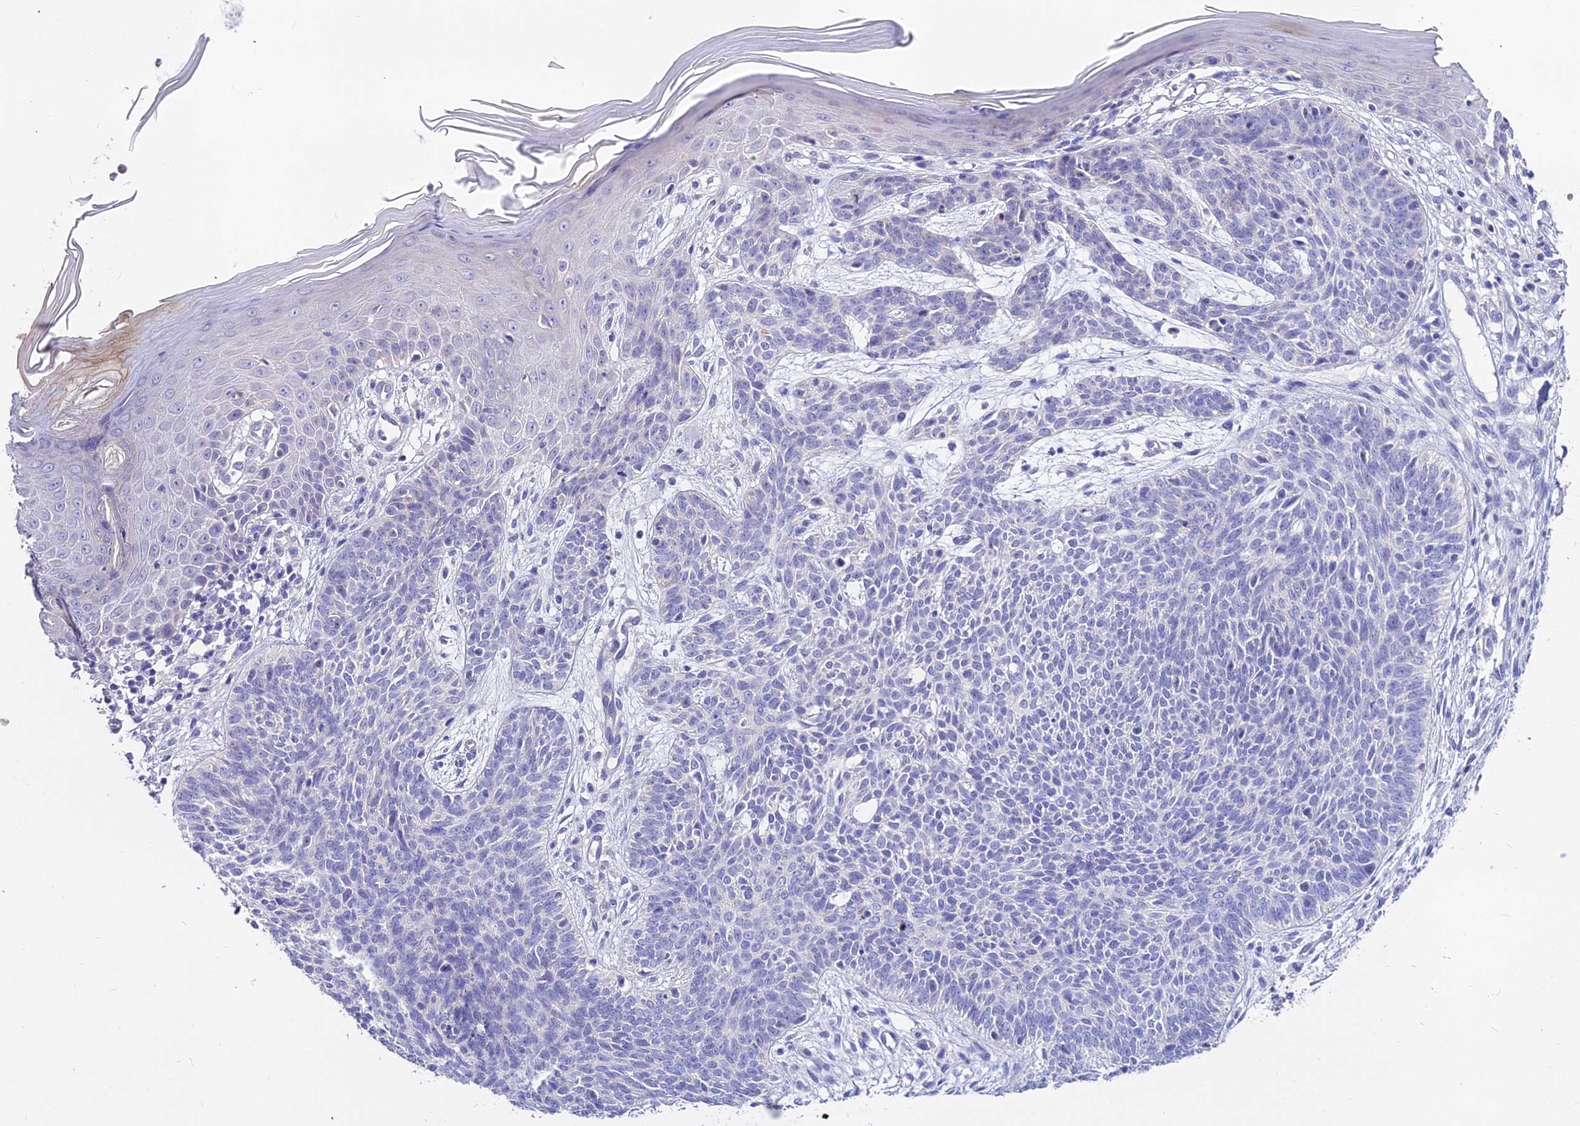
{"staining": {"intensity": "negative", "quantity": "none", "location": "none"}, "tissue": "skin cancer", "cell_type": "Tumor cells", "image_type": "cancer", "snomed": [{"axis": "morphology", "description": "Basal cell carcinoma"}, {"axis": "topography", "description": "Skin"}], "caption": "The image exhibits no significant expression in tumor cells of skin basal cell carcinoma.", "gene": "GLYAT", "patient": {"sex": "female", "age": 66}}